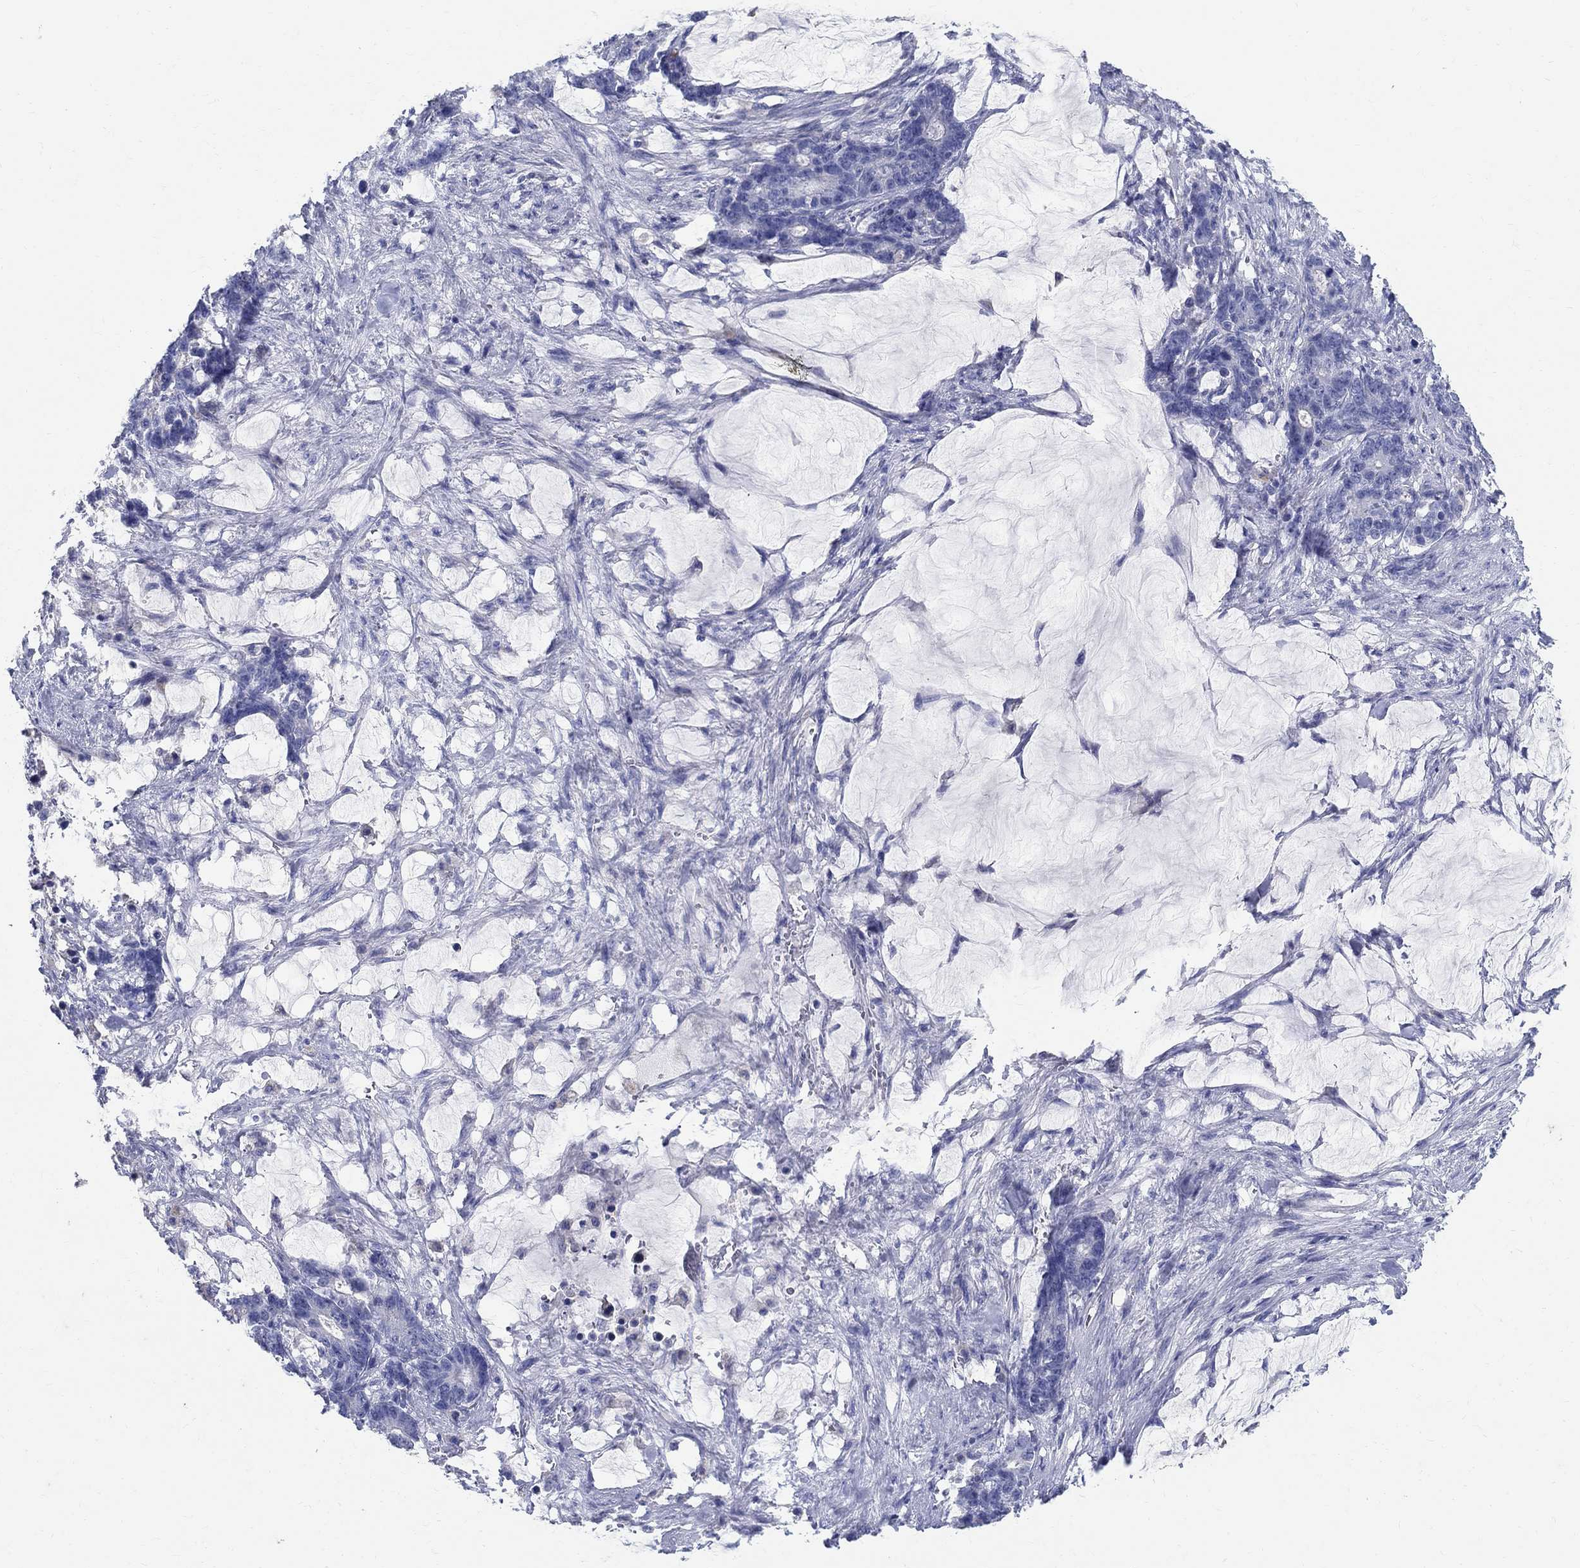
{"staining": {"intensity": "negative", "quantity": "none", "location": "none"}, "tissue": "stomach cancer", "cell_type": "Tumor cells", "image_type": "cancer", "snomed": [{"axis": "morphology", "description": "Normal tissue, NOS"}, {"axis": "morphology", "description": "Adenocarcinoma, NOS"}, {"axis": "topography", "description": "Stomach"}], "caption": "There is no significant positivity in tumor cells of stomach cancer (adenocarcinoma).", "gene": "SOX2", "patient": {"sex": "female", "age": 64}}